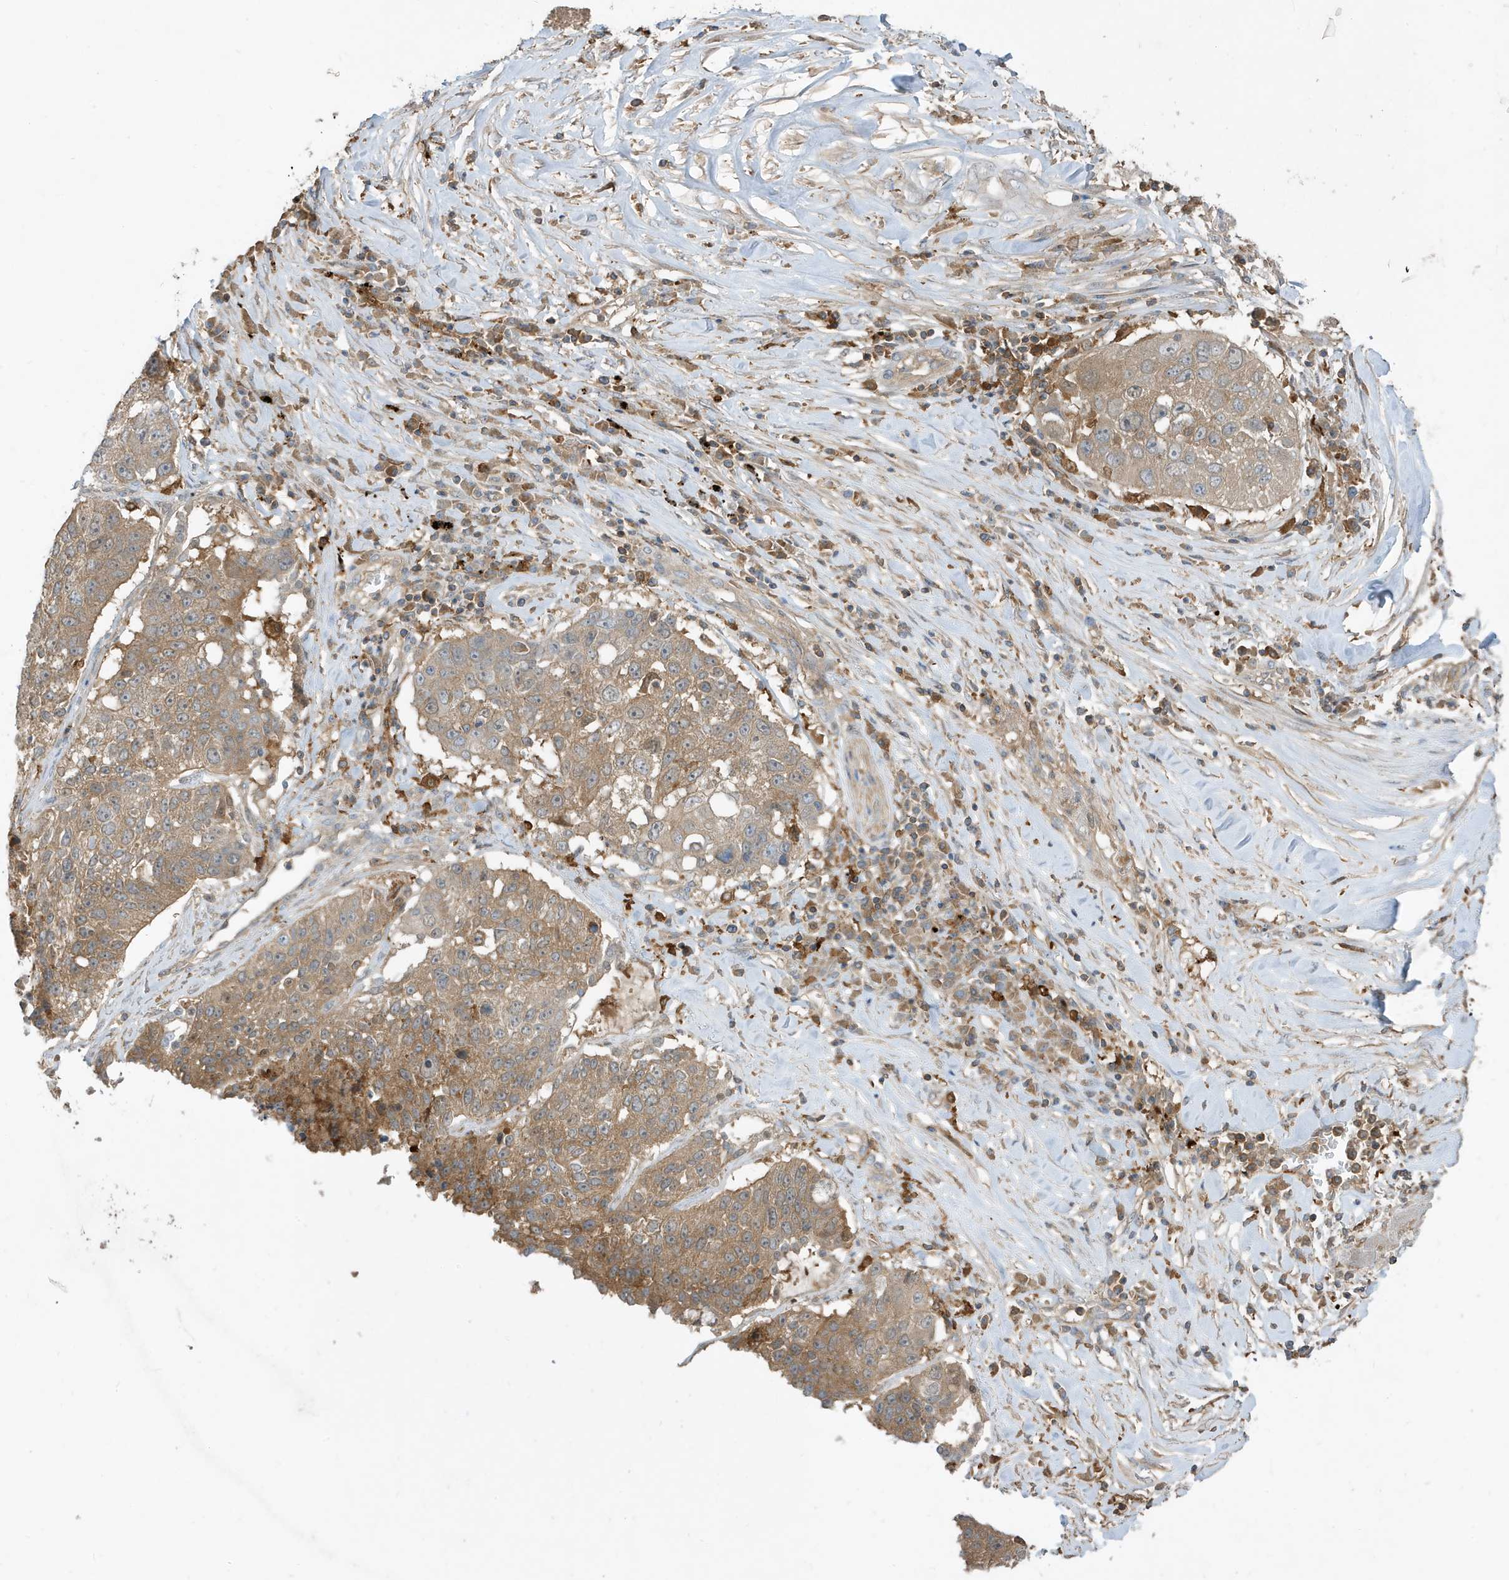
{"staining": {"intensity": "moderate", "quantity": ">75%", "location": "cytoplasmic/membranous"}, "tissue": "lung cancer", "cell_type": "Tumor cells", "image_type": "cancer", "snomed": [{"axis": "morphology", "description": "Squamous cell carcinoma, NOS"}, {"axis": "topography", "description": "Lung"}], "caption": "The photomicrograph reveals a brown stain indicating the presence of a protein in the cytoplasmic/membranous of tumor cells in lung squamous cell carcinoma. Using DAB (brown) and hematoxylin (blue) stains, captured at high magnification using brightfield microscopy.", "gene": "ABTB1", "patient": {"sex": "male", "age": 61}}